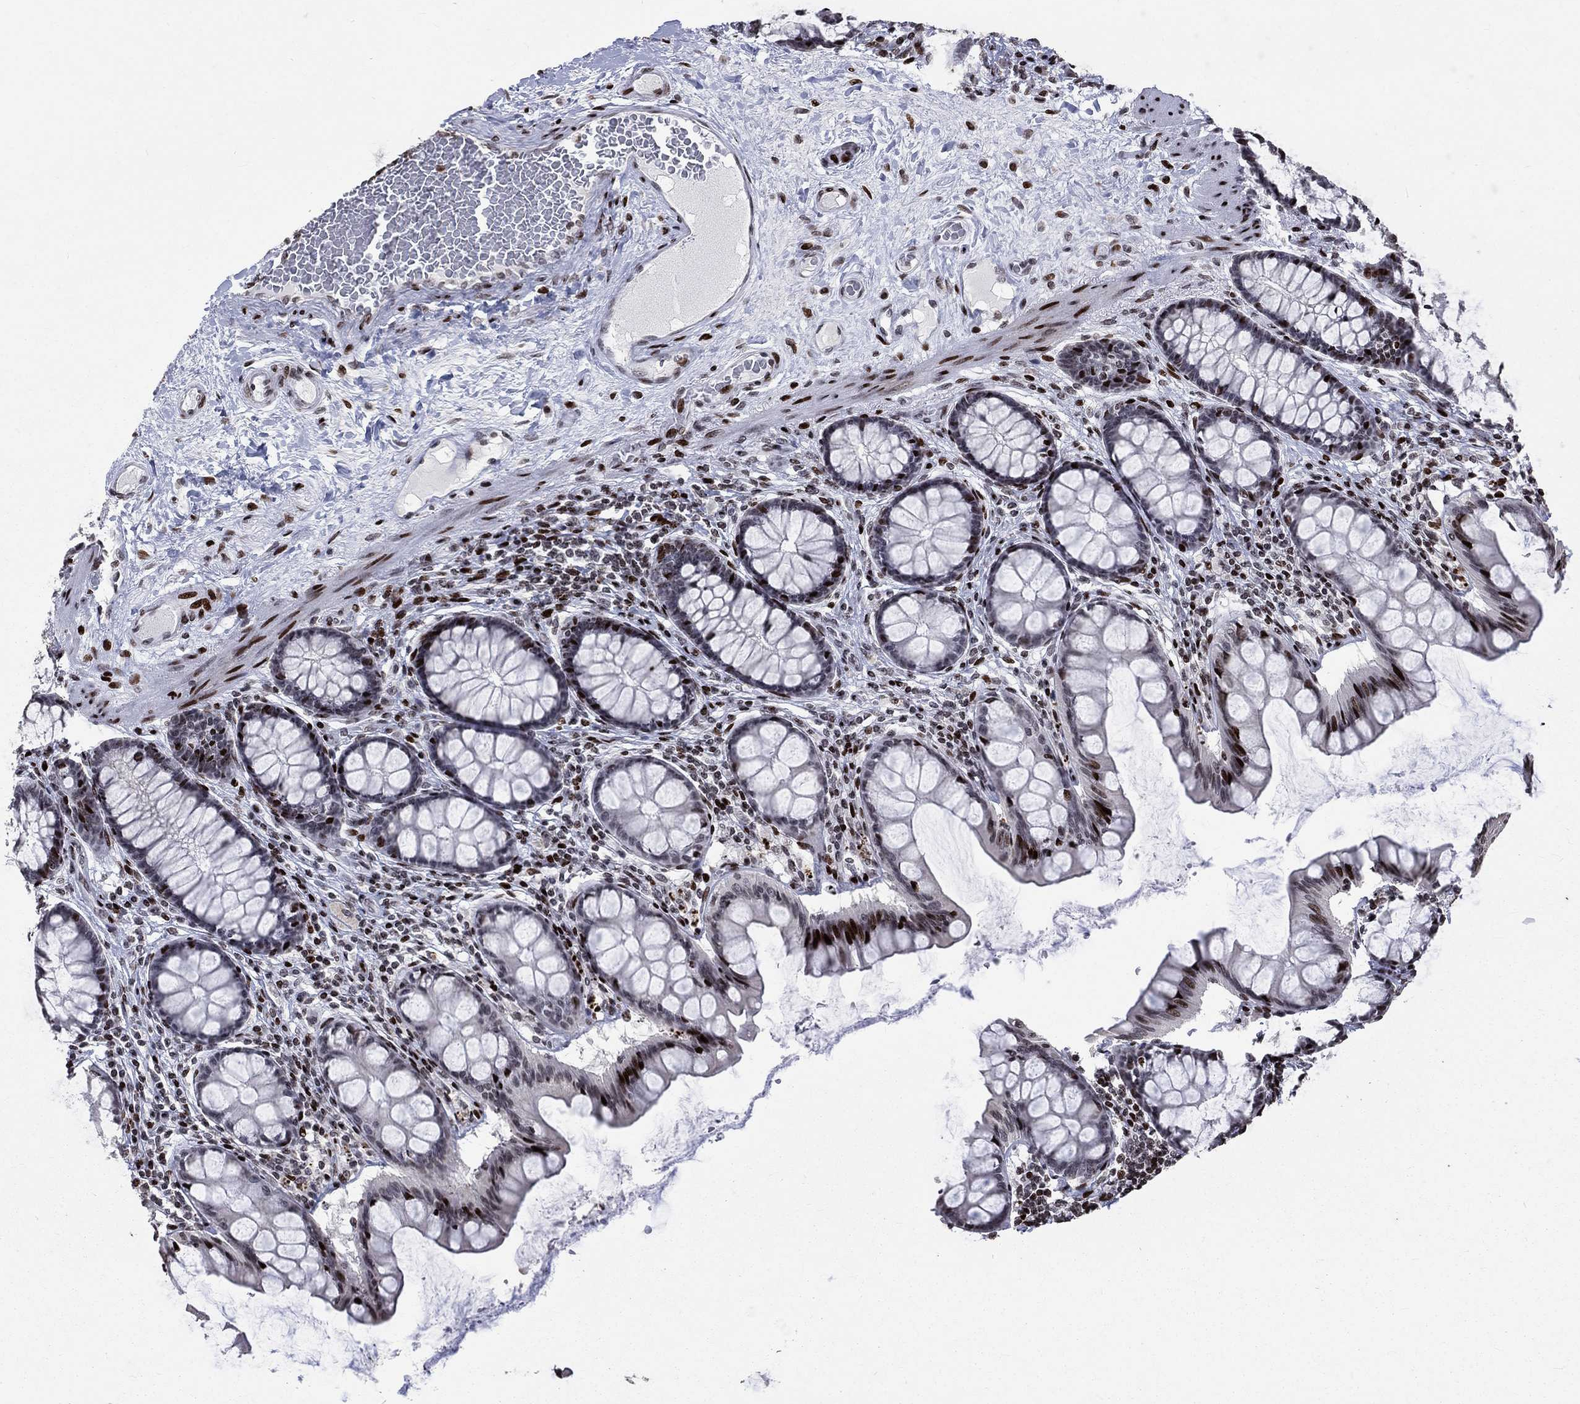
{"staining": {"intensity": "strong", "quantity": "<25%", "location": "nuclear"}, "tissue": "colon", "cell_type": "Endothelial cells", "image_type": "normal", "snomed": [{"axis": "morphology", "description": "Normal tissue, NOS"}, {"axis": "topography", "description": "Colon"}], "caption": "Strong nuclear staining for a protein is seen in approximately <25% of endothelial cells of unremarkable colon using immunohistochemistry (IHC).", "gene": "SRSF3", "patient": {"sex": "female", "age": 65}}